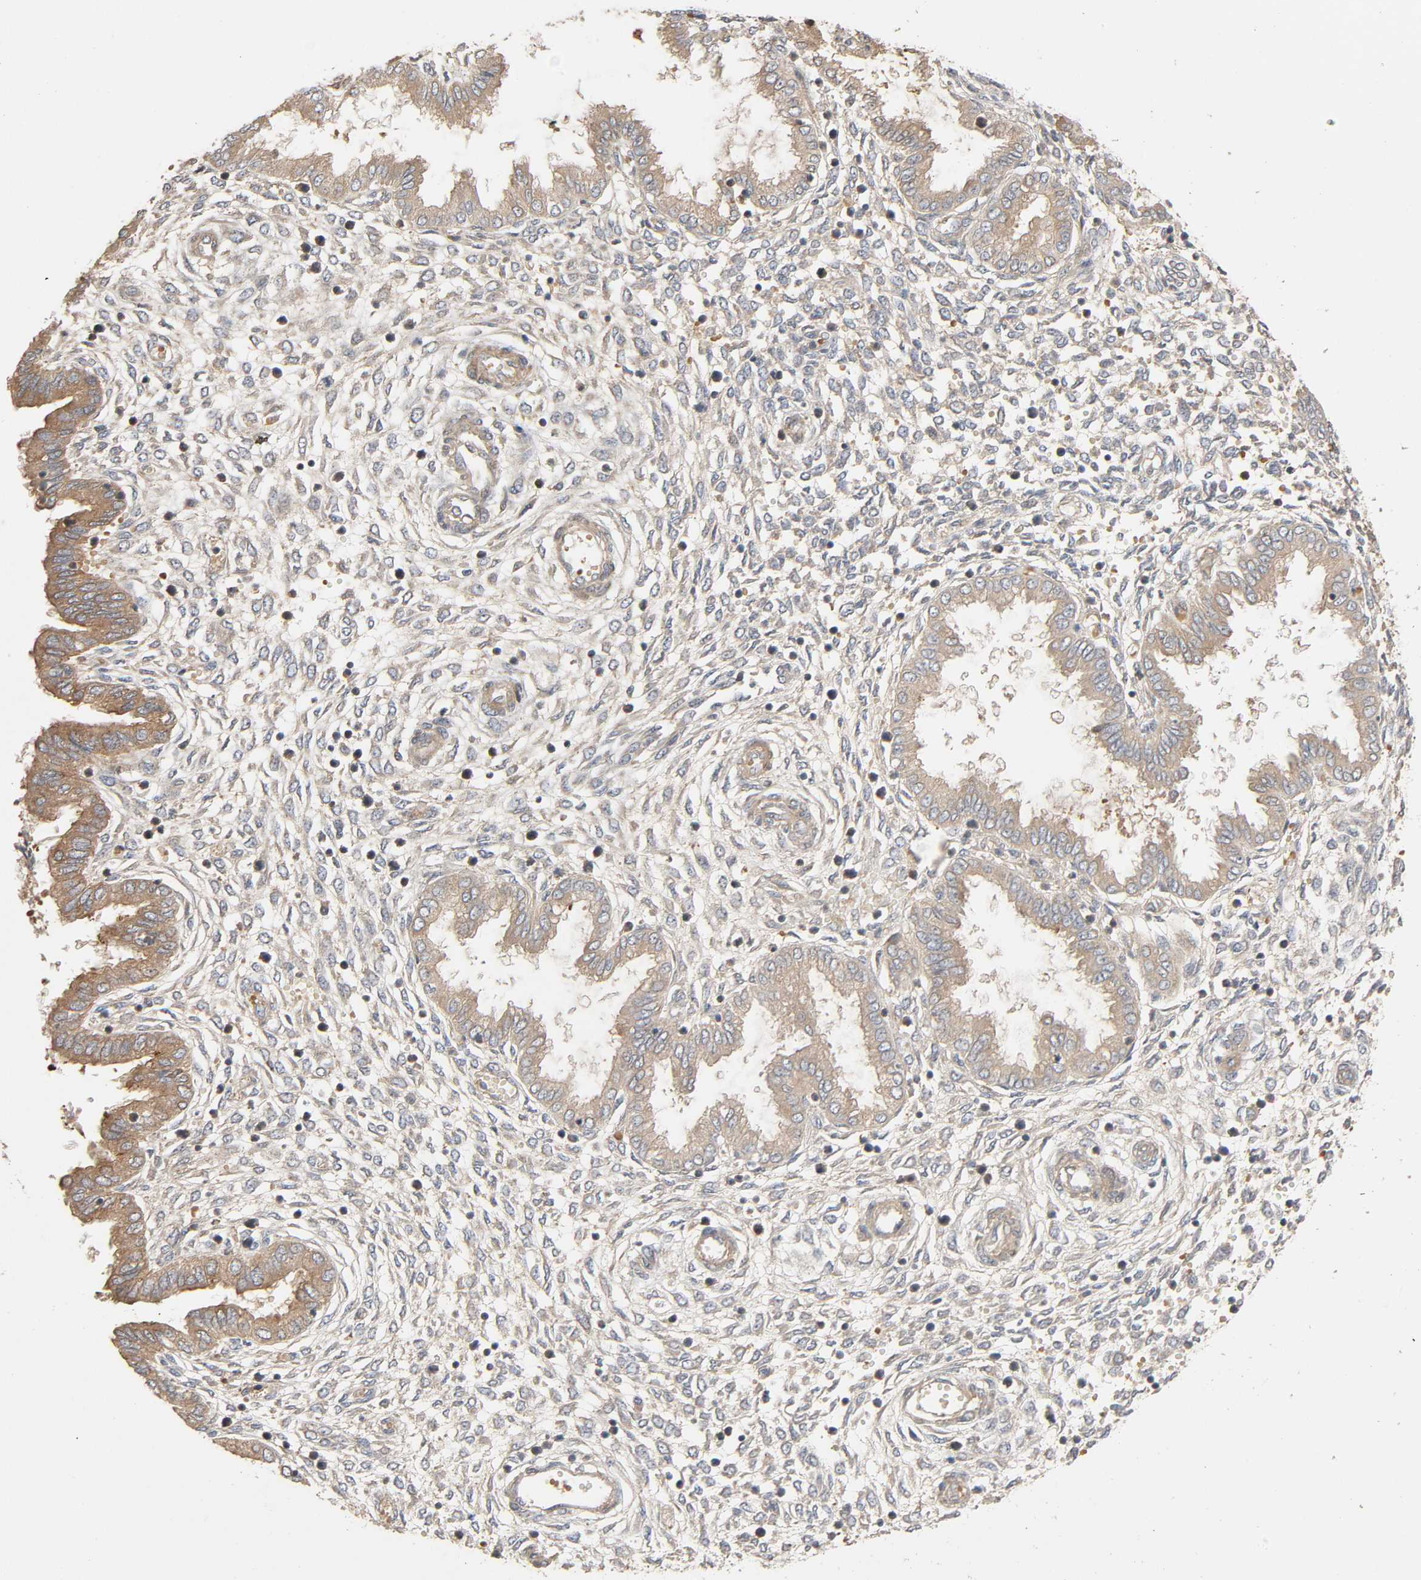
{"staining": {"intensity": "negative", "quantity": "none", "location": "none"}, "tissue": "endometrium", "cell_type": "Cells in endometrial stroma", "image_type": "normal", "snomed": [{"axis": "morphology", "description": "Normal tissue, NOS"}, {"axis": "topography", "description": "Endometrium"}], "caption": "This is an immunohistochemistry image of normal human endometrium. There is no staining in cells in endometrial stroma.", "gene": "SGSM1", "patient": {"sex": "female", "age": 33}}